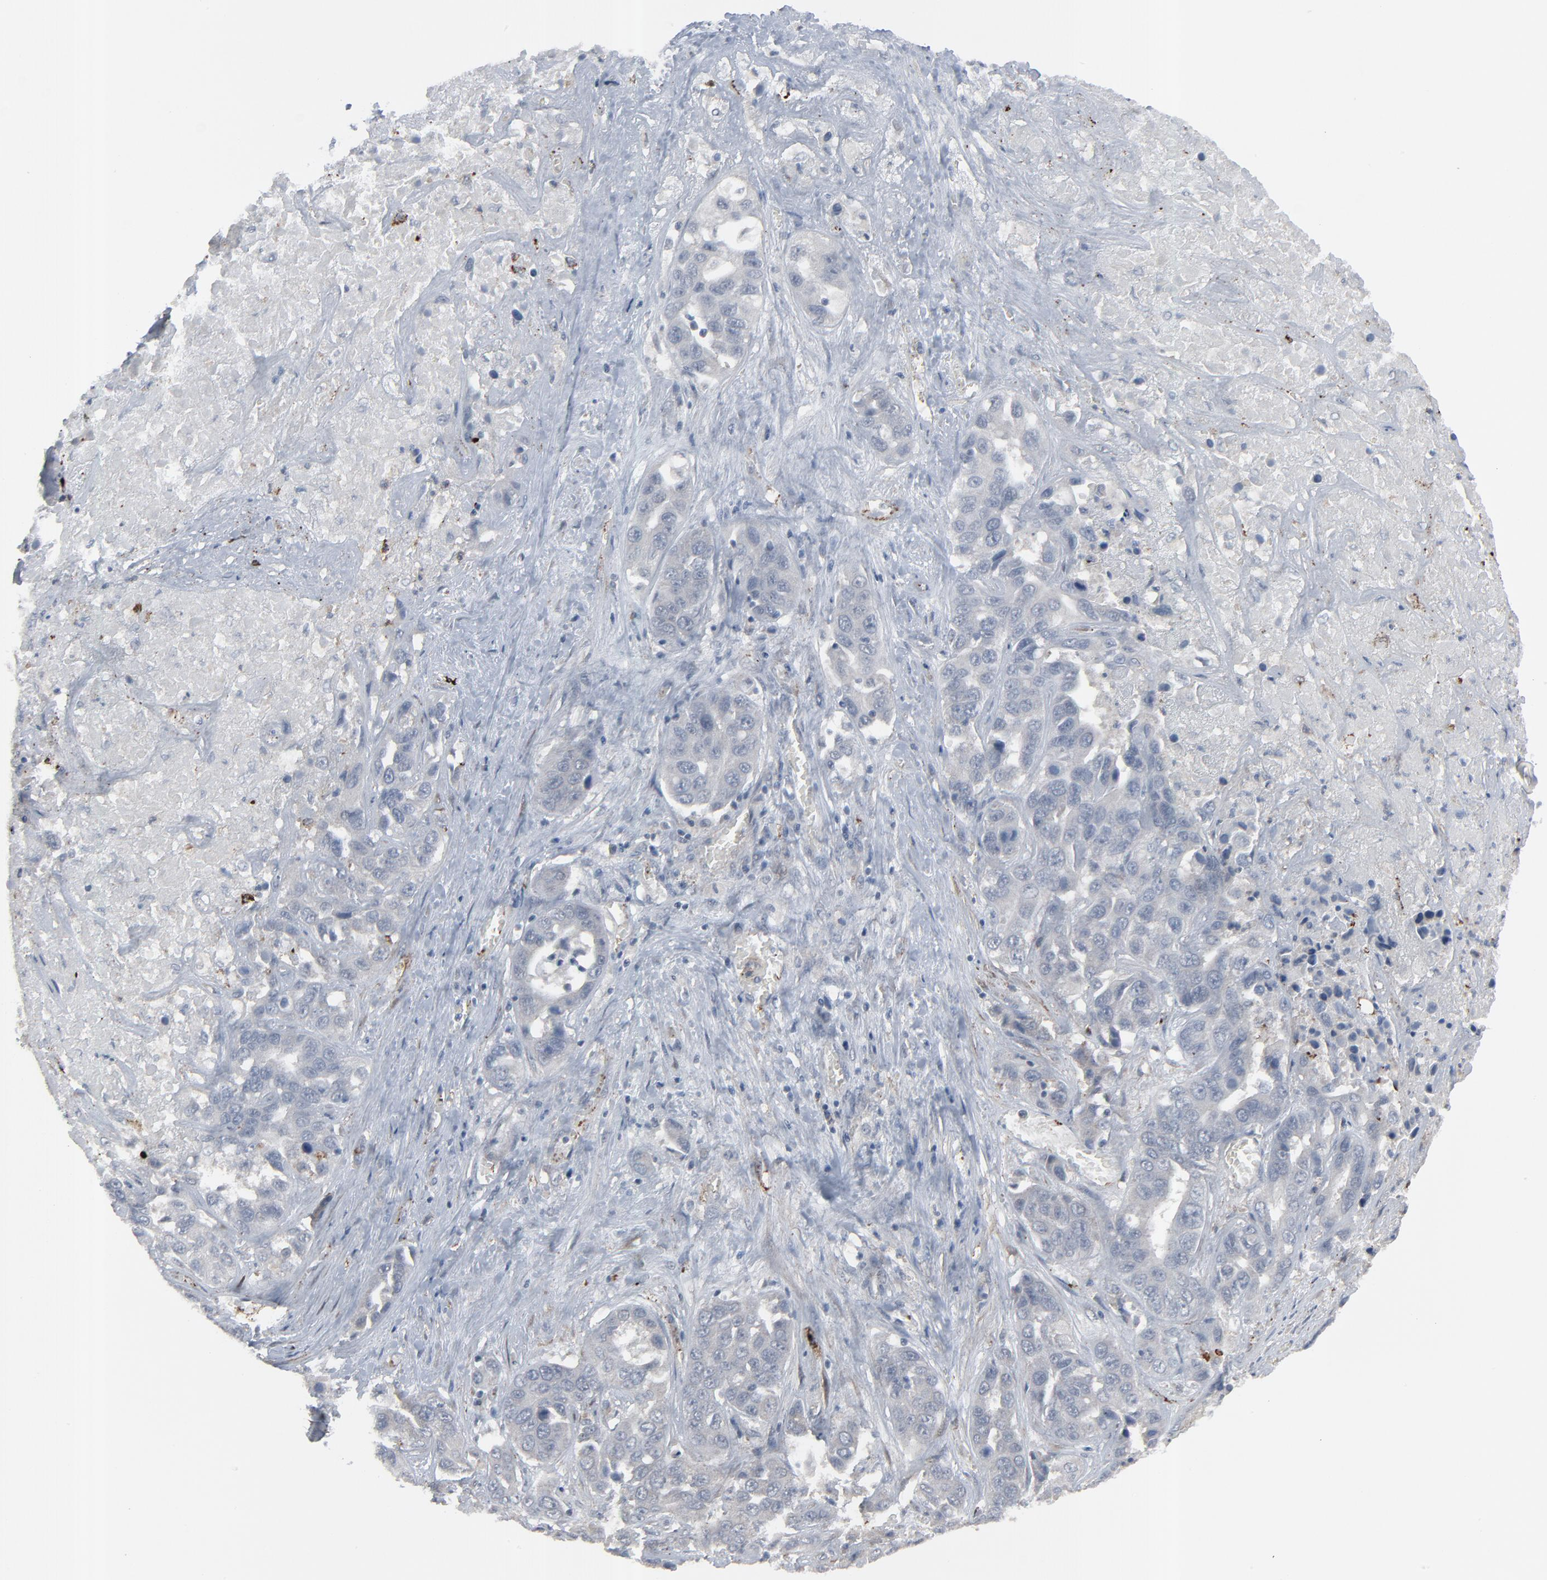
{"staining": {"intensity": "moderate", "quantity": "<25%", "location": "cytoplasmic/membranous"}, "tissue": "liver cancer", "cell_type": "Tumor cells", "image_type": "cancer", "snomed": [{"axis": "morphology", "description": "Cholangiocarcinoma"}, {"axis": "topography", "description": "Liver"}], "caption": "Moderate cytoplasmic/membranous expression is seen in about <25% of tumor cells in cholangiocarcinoma (liver).", "gene": "NEUROD1", "patient": {"sex": "female", "age": 52}}